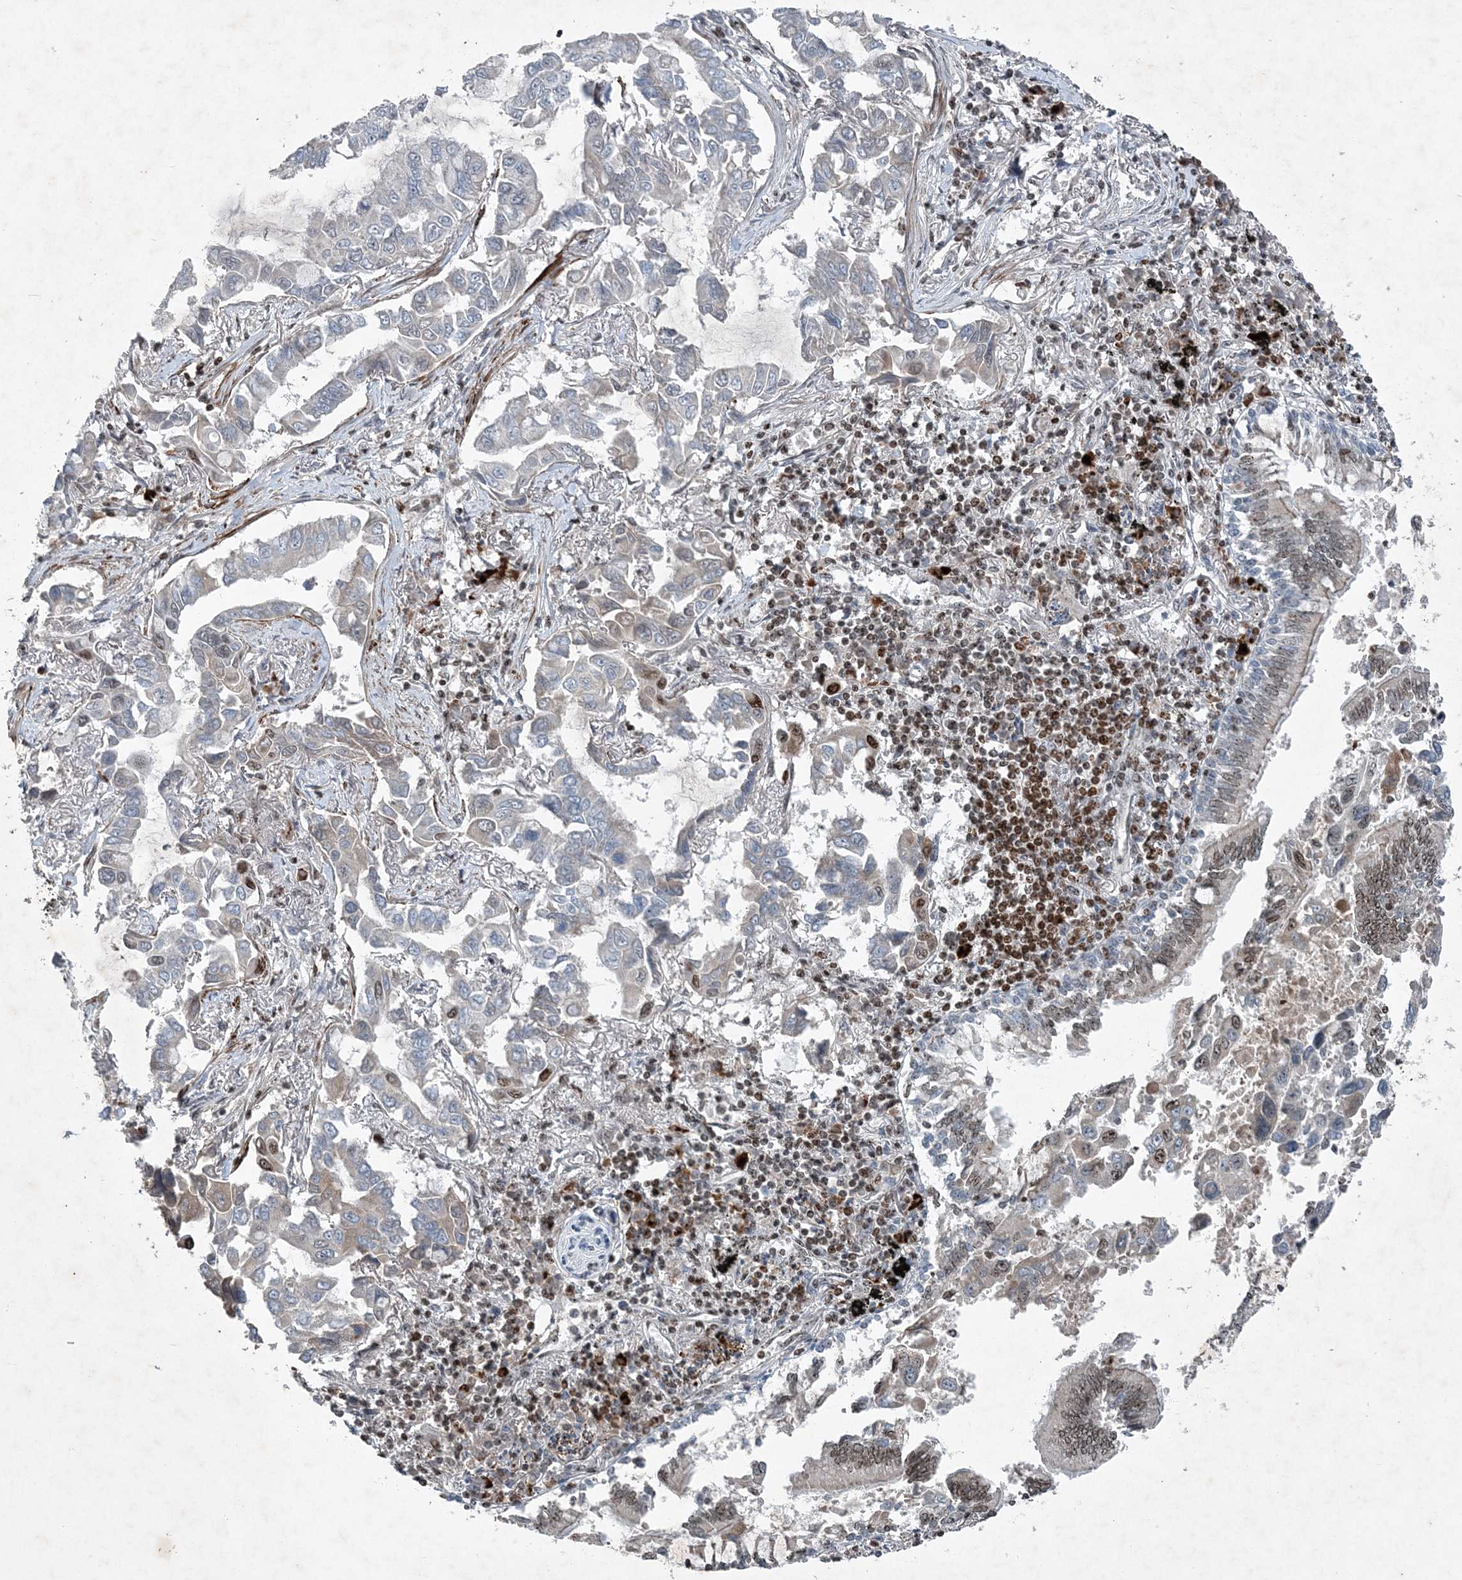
{"staining": {"intensity": "negative", "quantity": "none", "location": "none"}, "tissue": "lung cancer", "cell_type": "Tumor cells", "image_type": "cancer", "snomed": [{"axis": "morphology", "description": "Adenocarcinoma, NOS"}, {"axis": "topography", "description": "Lung"}], "caption": "Immunohistochemical staining of lung cancer (adenocarcinoma) displays no significant expression in tumor cells. (DAB immunohistochemistry (IHC) with hematoxylin counter stain).", "gene": "QTRT2", "patient": {"sex": "male", "age": 64}}